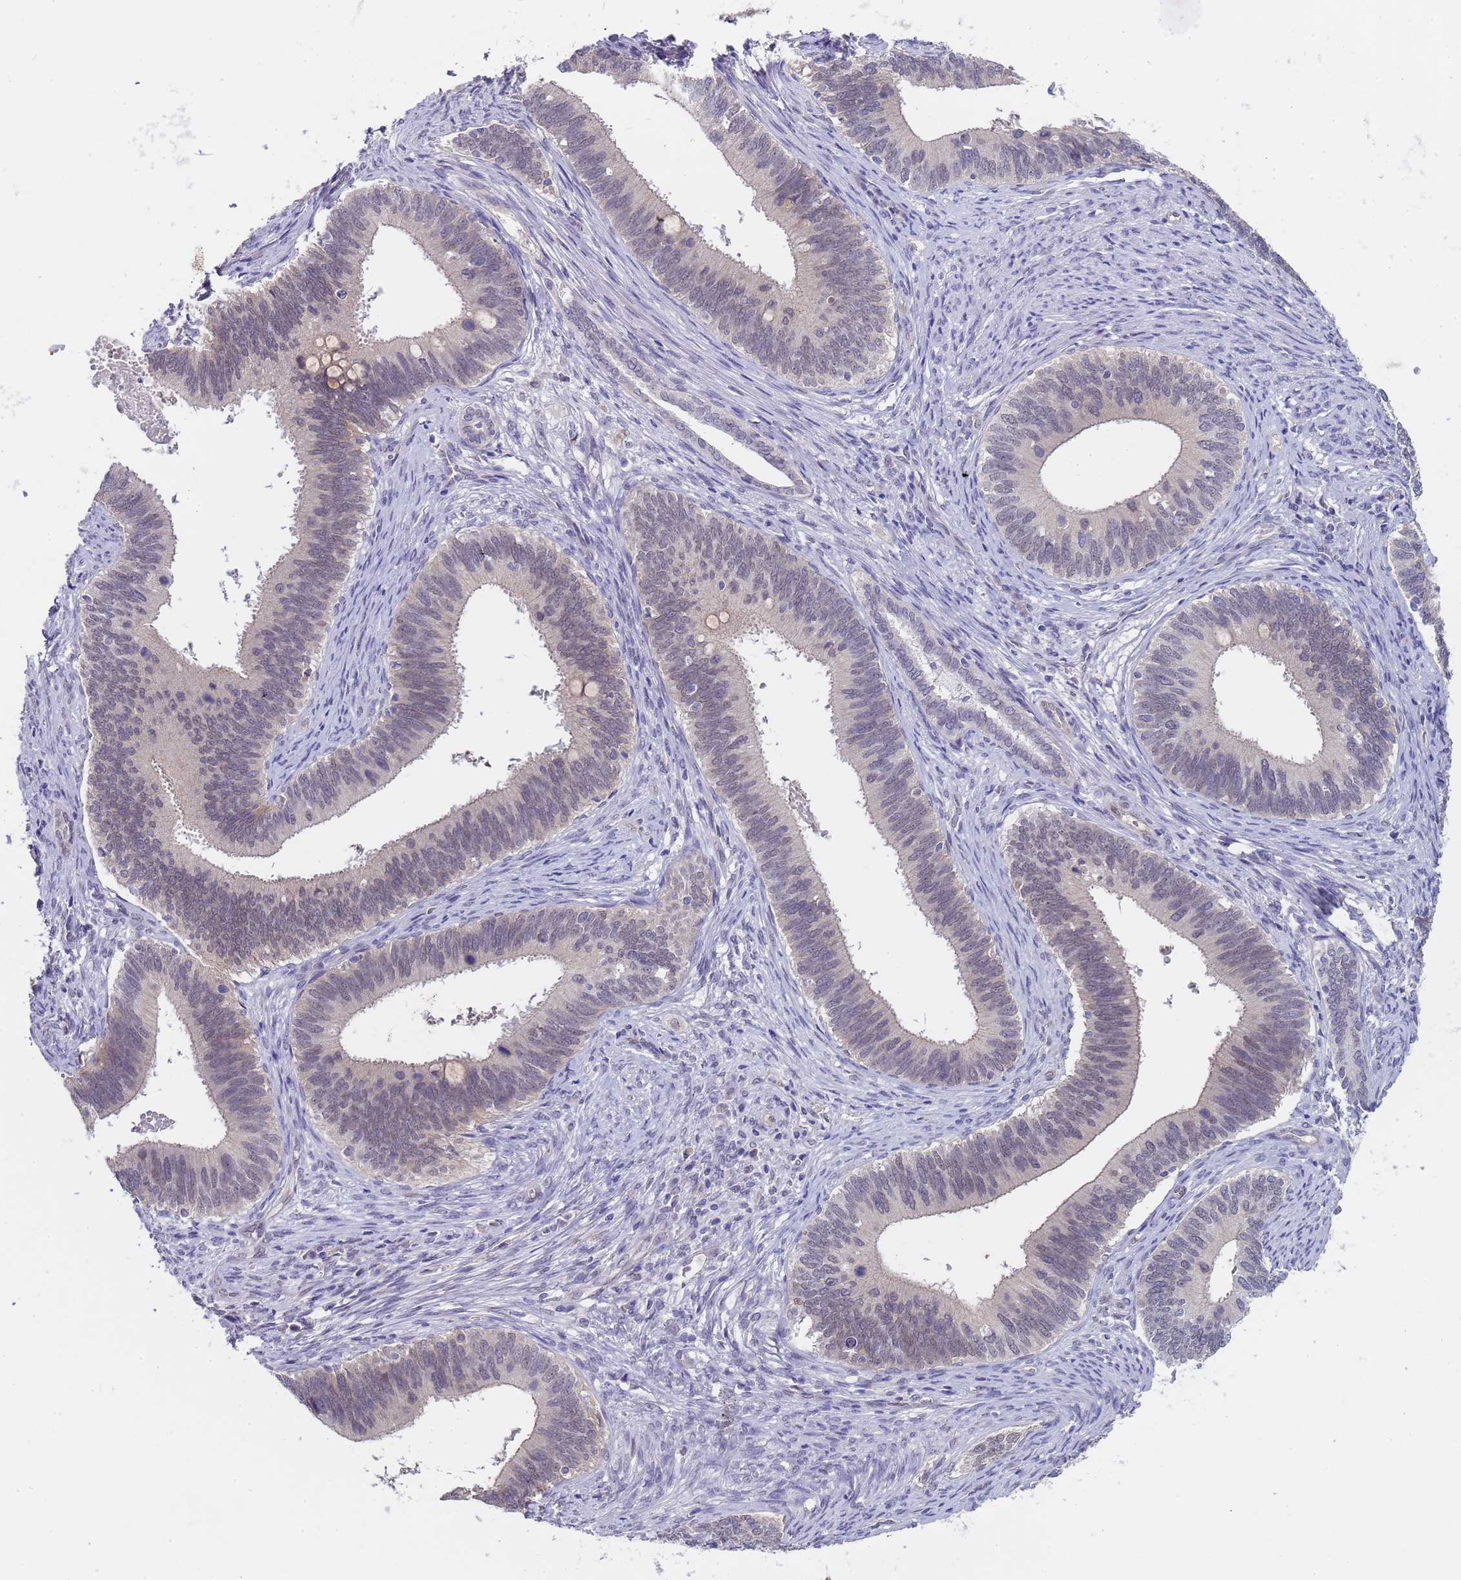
{"staining": {"intensity": "negative", "quantity": "none", "location": "none"}, "tissue": "cervical cancer", "cell_type": "Tumor cells", "image_type": "cancer", "snomed": [{"axis": "morphology", "description": "Adenocarcinoma, NOS"}, {"axis": "topography", "description": "Cervix"}], "caption": "Immunohistochemistry of human cervical cancer exhibits no staining in tumor cells. The staining is performed using DAB (3,3'-diaminobenzidine) brown chromogen with nuclei counter-stained in using hematoxylin.", "gene": "TRMT10A", "patient": {"sex": "female", "age": 42}}